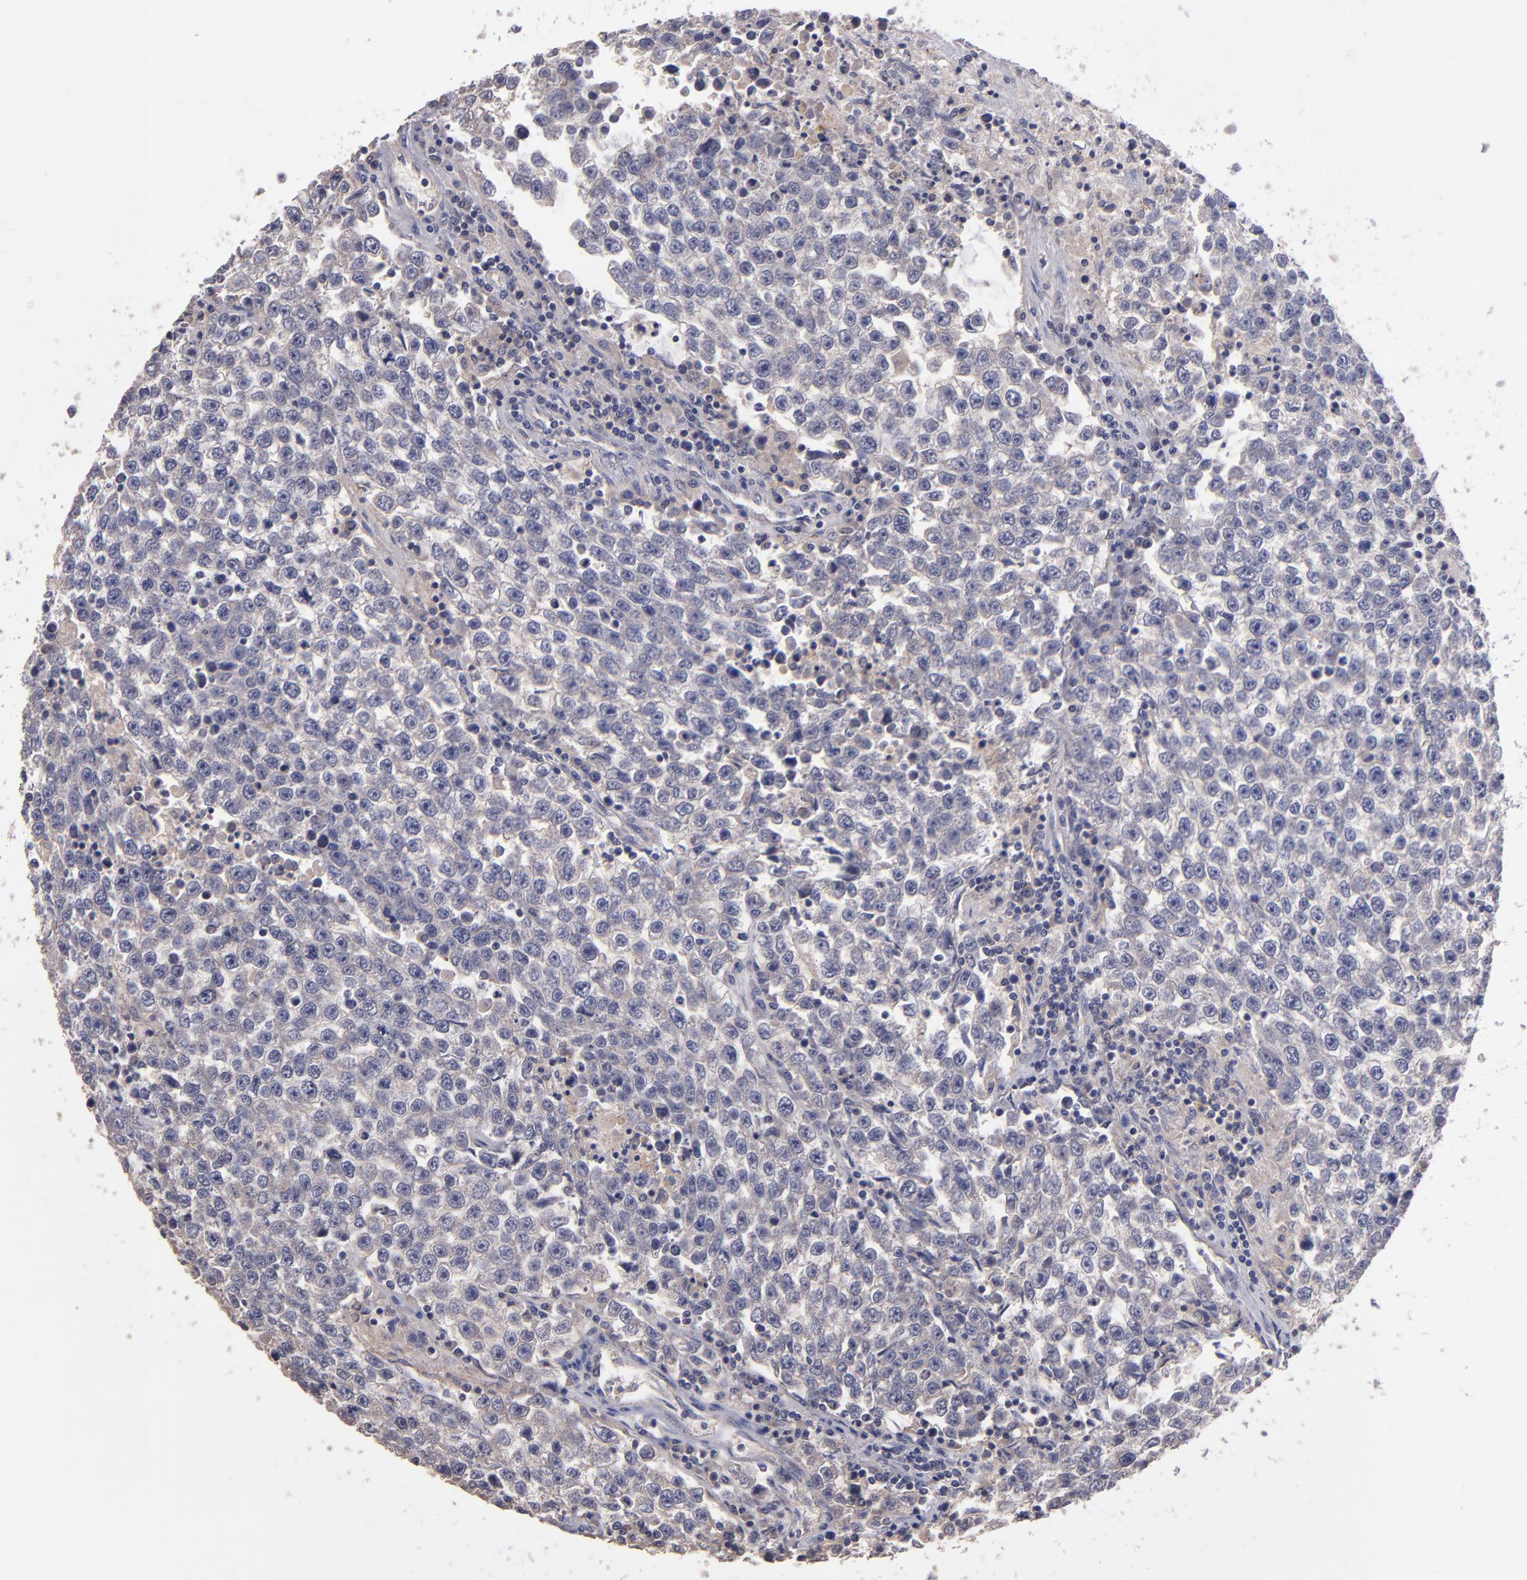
{"staining": {"intensity": "negative", "quantity": "none", "location": "none"}, "tissue": "testis cancer", "cell_type": "Tumor cells", "image_type": "cancer", "snomed": [{"axis": "morphology", "description": "Seminoma, NOS"}, {"axis": "topography", "description": "Testis"}], "caption": "DAB immunohistochemical staining of human testis seminoma demonstrates no significant expression in tumor cells. The staining is performed using DAB brown chromogen with nuclei counter-stained in using hematoxylin.", "gene": "MAGEE1", "patient": {"sex": "male", "age": 36}}